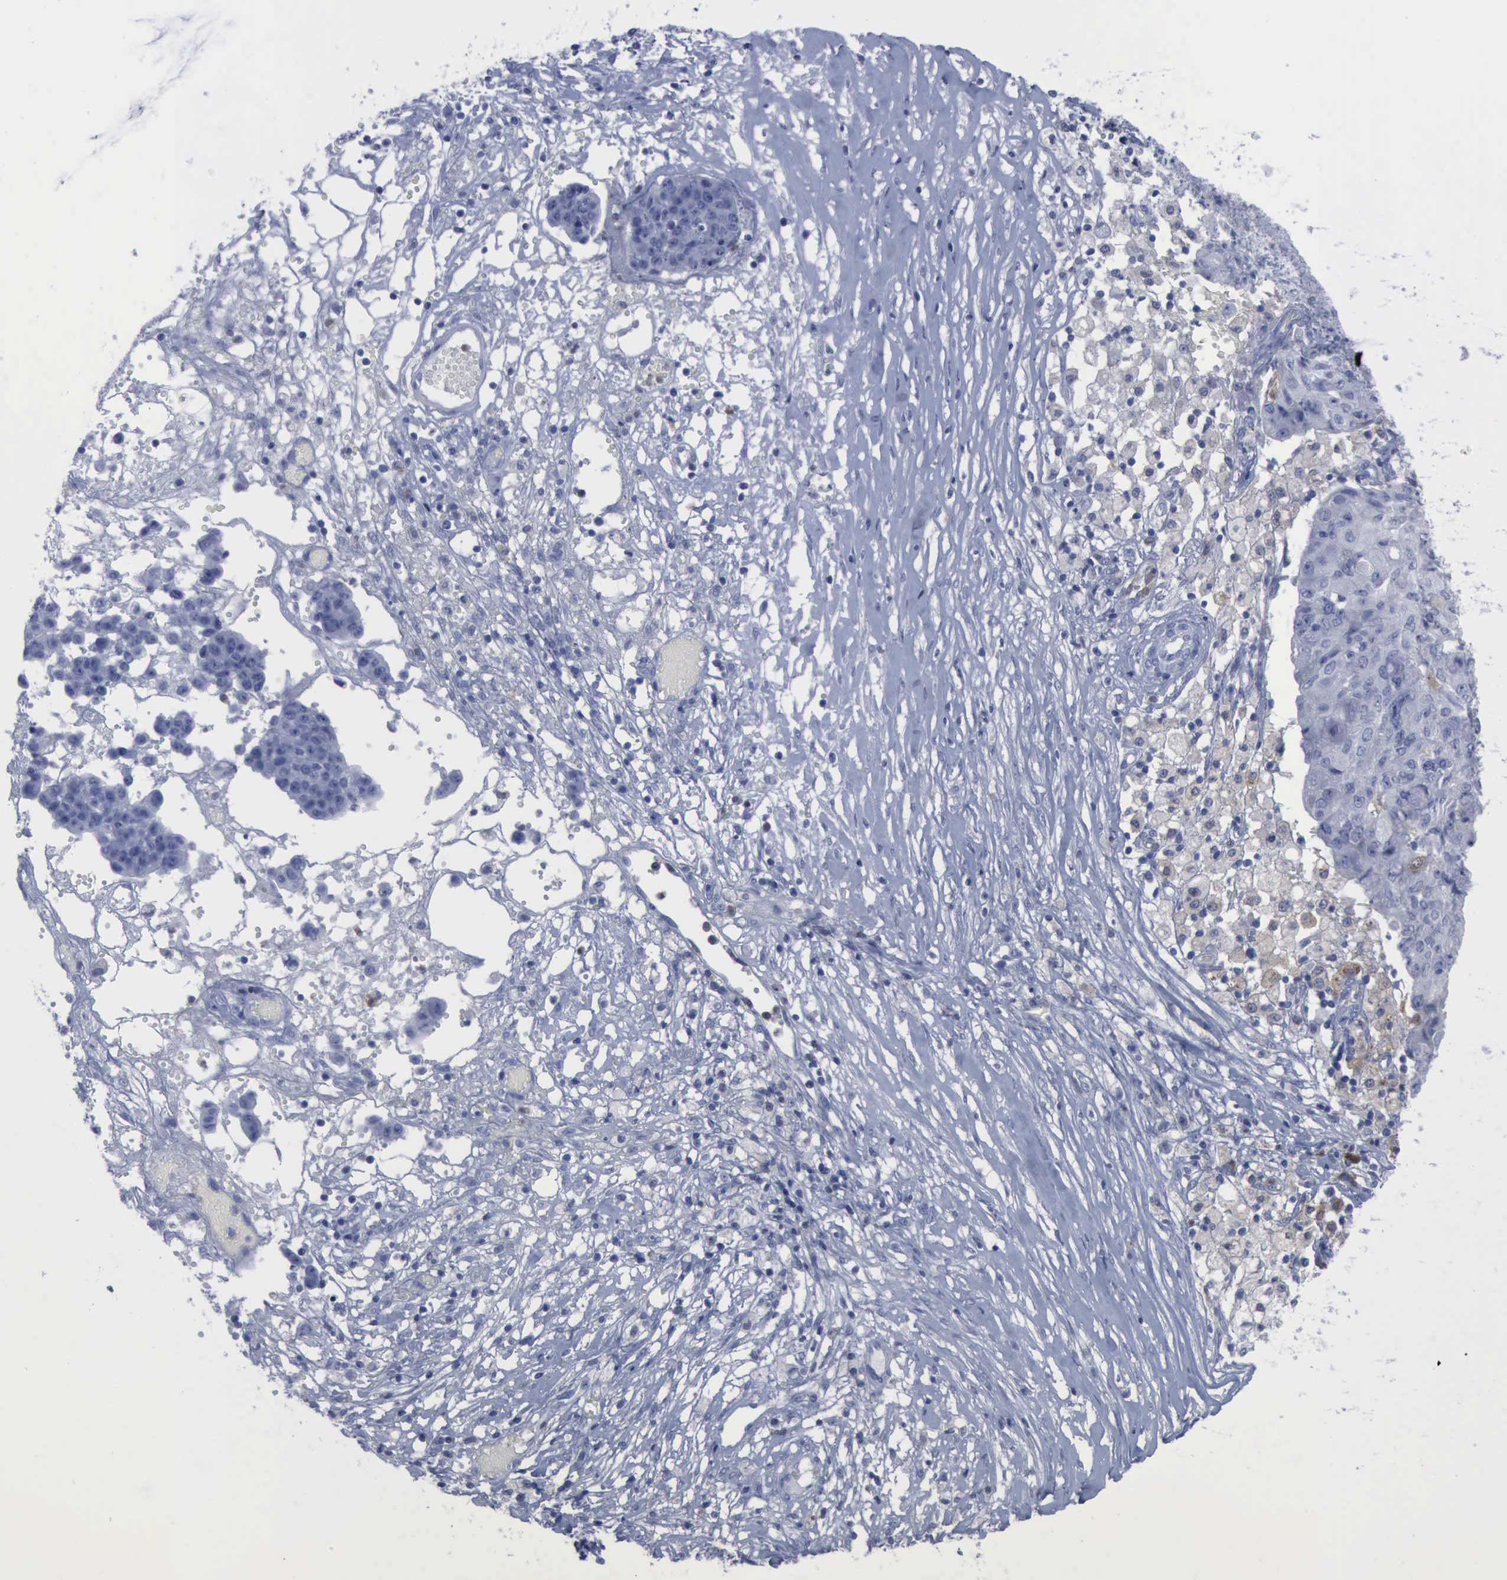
{"staining": {"intensity": "negative", "quantity": "none", "location": "none"}, "tissue": "ovarian cancer", "cell_type": "Tumor cells", "image_type": "cancer", "snomed": [{"axis": "morphology", "description": "Carcinoma, endometroid"}, {"axis": "topography", "description": "Ovary"}], "caption": "Tumor cells are negative for brown protein staining in ovarian cancer (endometroid carcinoma).", "gene": "CSTA", "patient": {"sex": "female", "age": 42}}